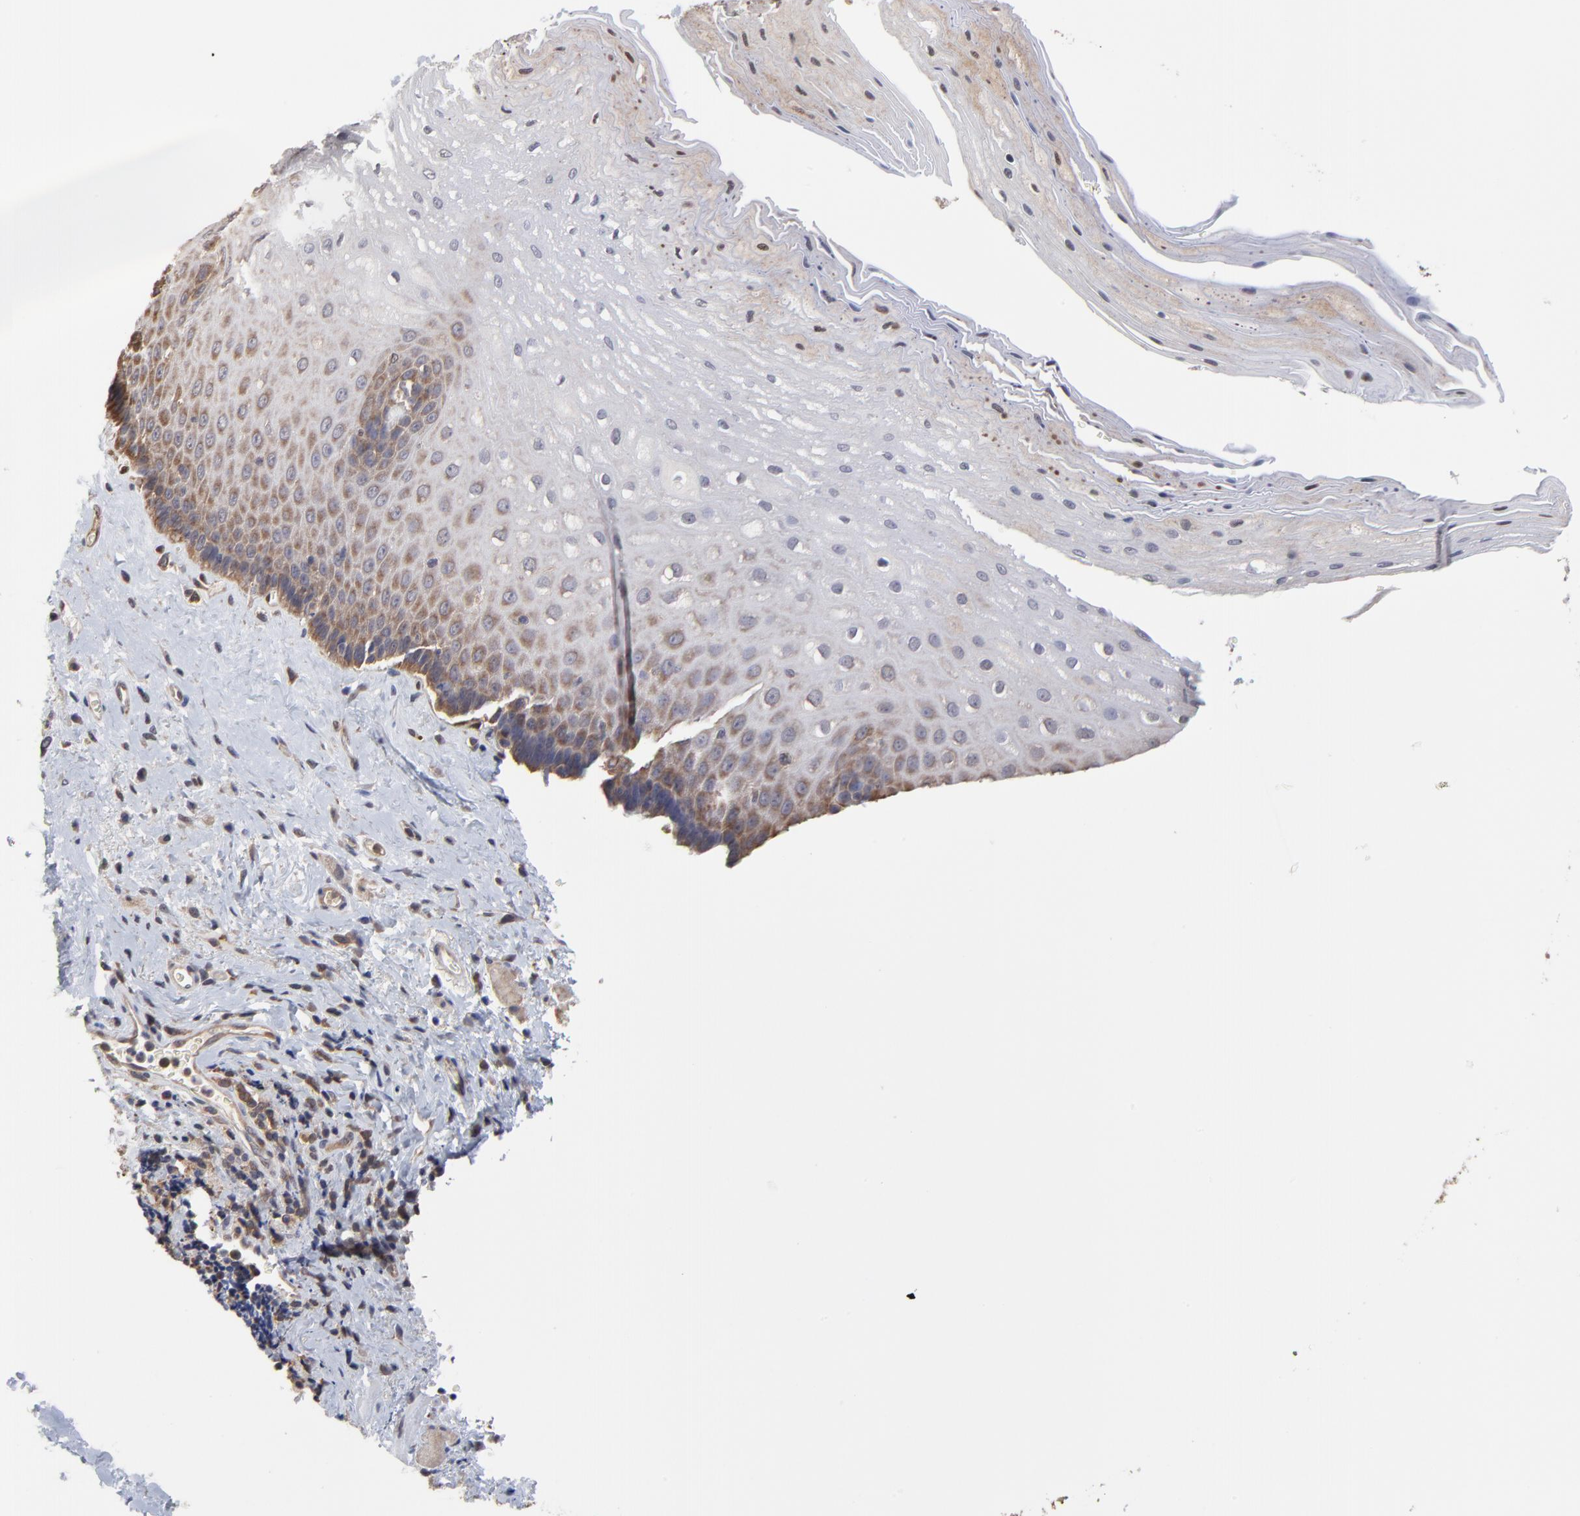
{"staining": {"intensity": "weak", "quantity": "<25%", "location": "cytoplasmic/membranous"}, "tissue": "esophagus", "cell_type": "Squamous epithelial cells", "image_type": "normal", "snomed": [{"axis": "morphology", "description": "Normal tissue, NOS"}, {"axis": "topography", "description": "Esophagus"}], "caption": "Immunohistochemical staining of unremarkable esophagus shows no significant positivity in squamous epithelial cells. (Stains: DAB IHC with hematoxylin counter stain, Microscopy: brightfield microscopy at high magnification).", "gene": "CCT2", "patient": {"sex": "male", "age": 62}}